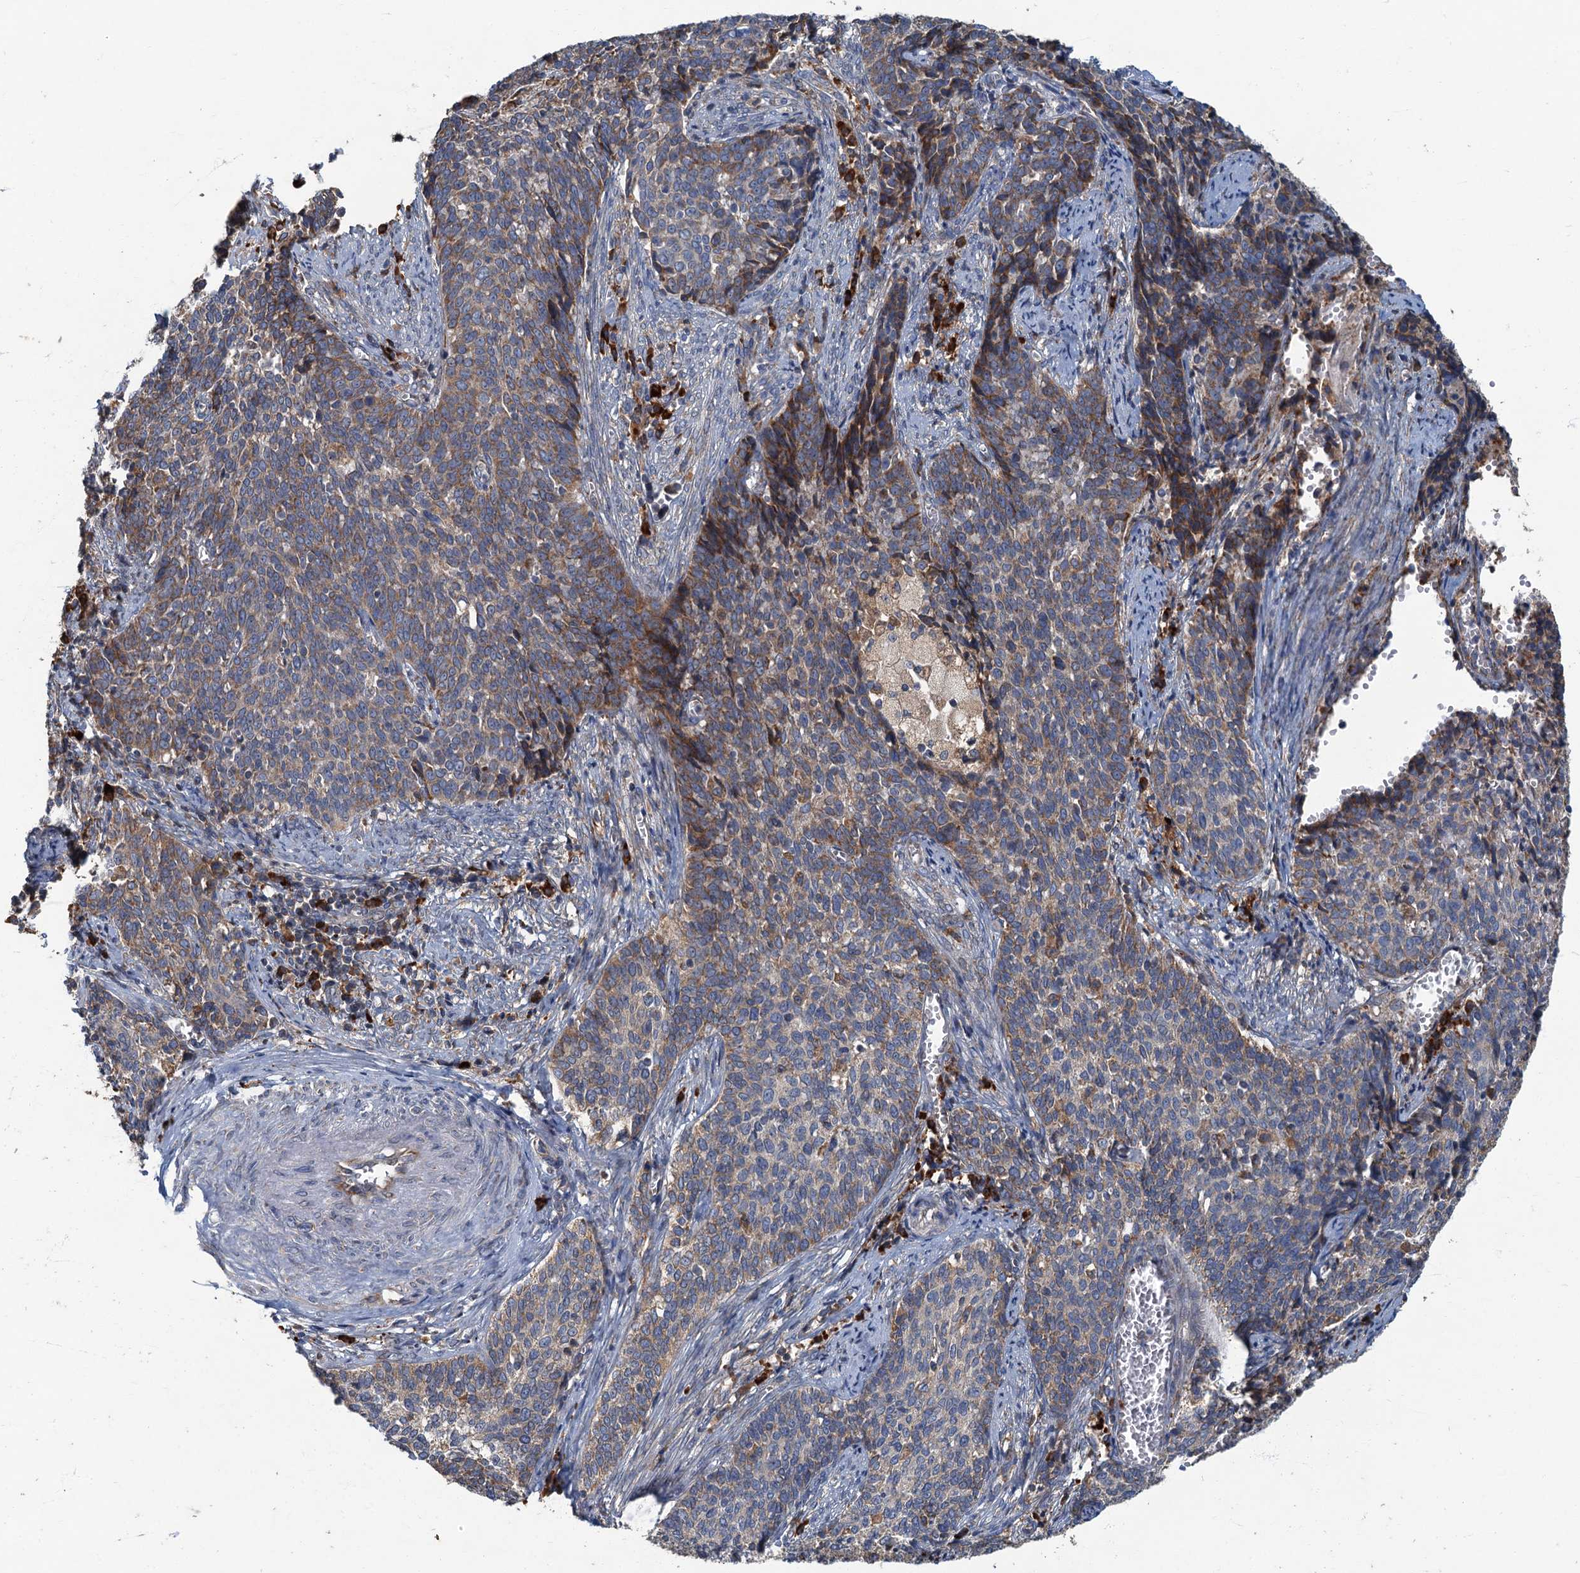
{"staining": {"intensity": "weak", "quantity": ">75%", "location": "cytoplasmic/membranous"}, "tissue": "cervical cancer", "cell_type": "Tumor cells", "image_type": "cancer", "snomed": [{"axis": "morphology", "description": "Squamous cell carcinoma, NOS"}, {"axis": "topography", "description": "Cervix"}], "caption": "IHC staining of cervical cancer, which exhibits low levels of weak cytoplasmic/membranous positivity in approximately >75% of tumor cells indicating weak cytoplasmic/membranous protein staining. The staining was performed using DAB (3,3'-diaminobenzidine) (brown) for protein detection and nuclei were counterstained in hematoxylin (blue).", "gene": "SPDYC", "patient": {"sex": "female", "age": 39}}